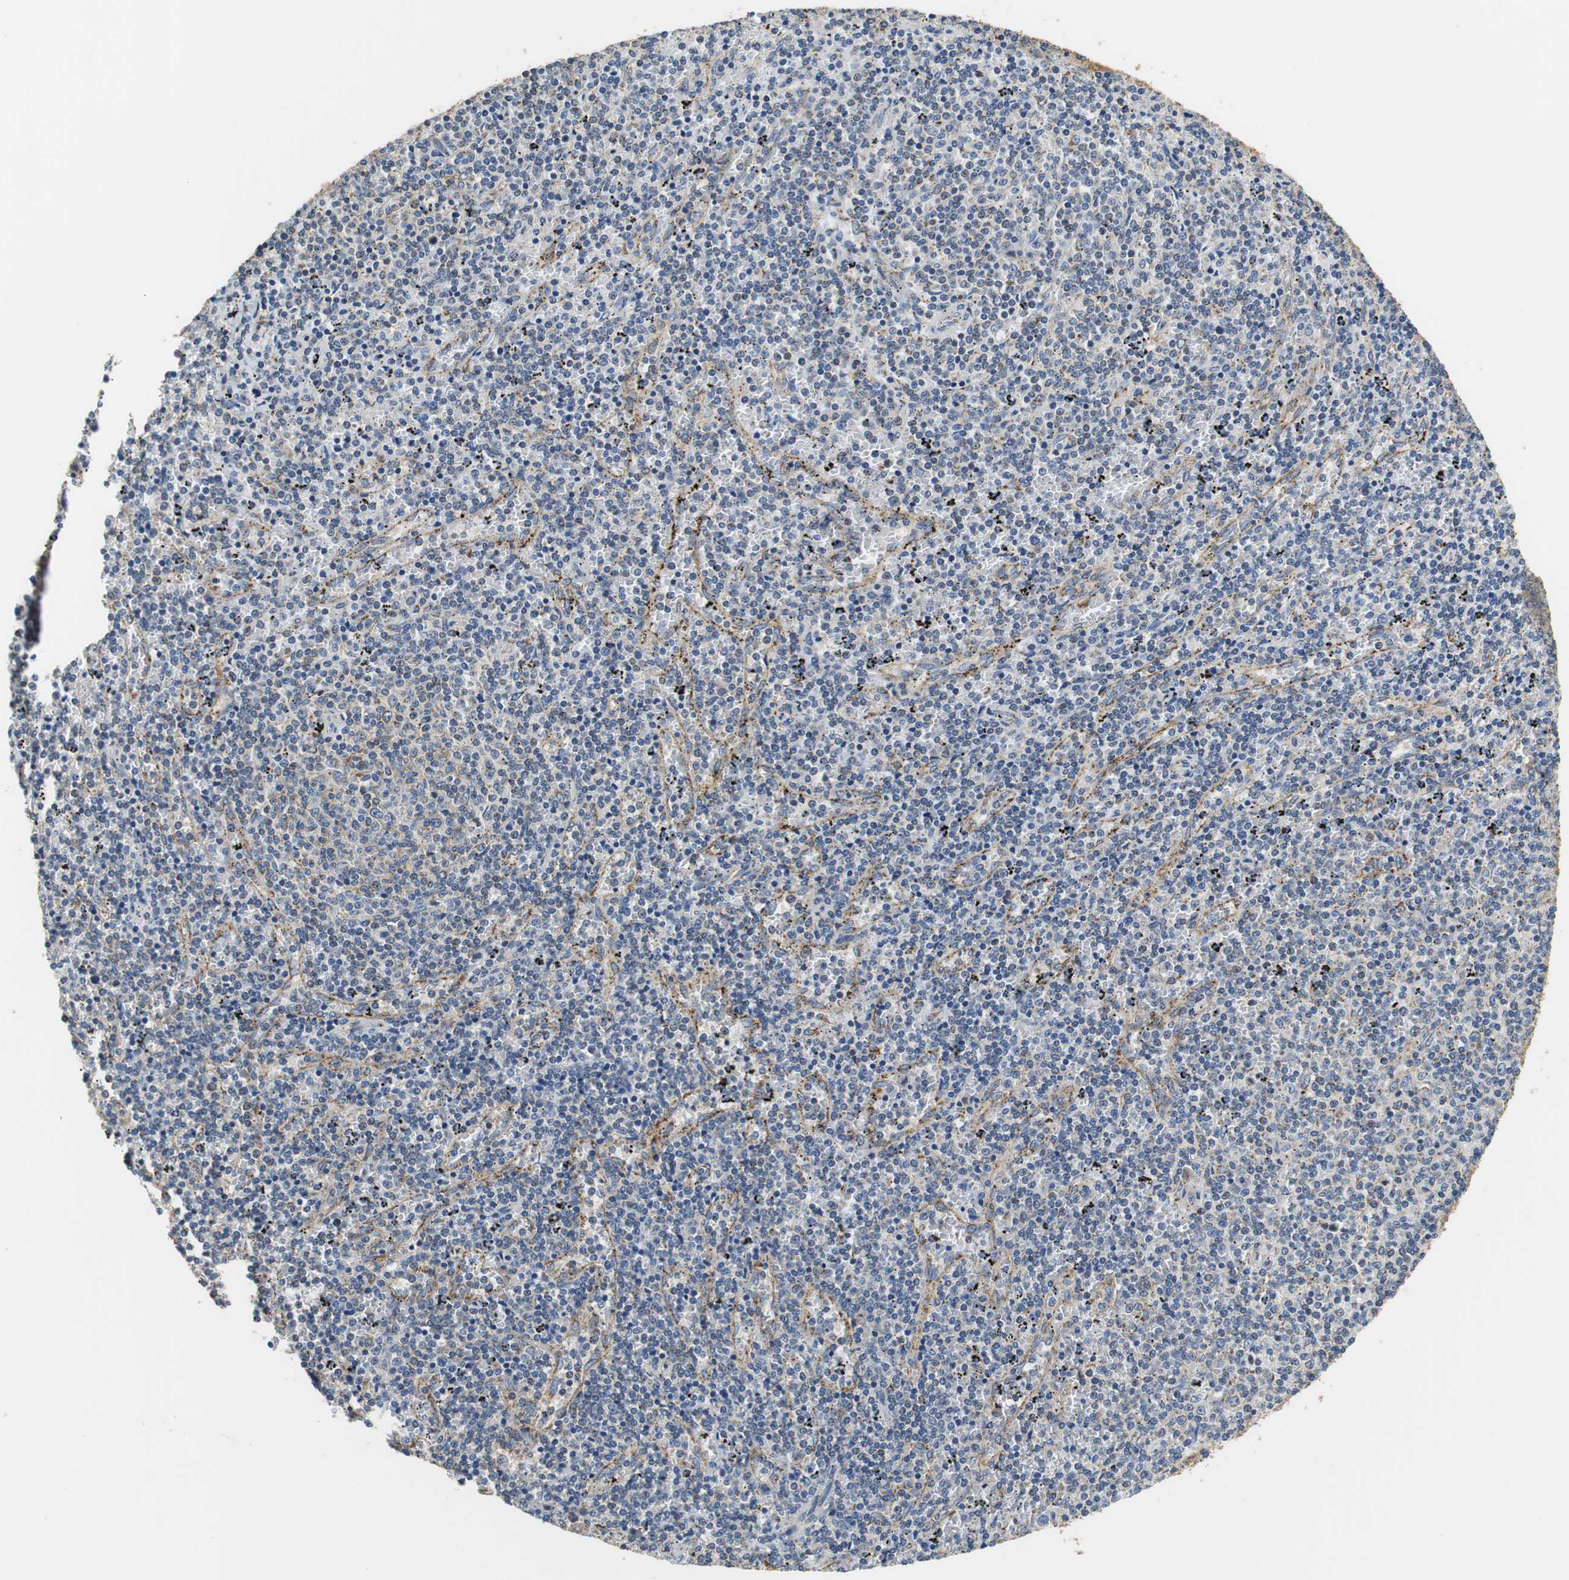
{"staining": {"intensity": "negative", "quantity": "none", "location": "none"}, "tissue": "lymphoma", "cell_type": "Tumor cells", "image_type": "cancer", "snomed": [{"axis": "morphology", "description": "Malignant lymphoma, non-Hodgkin's type, Low grade"}, {"axis": "topography", "description": "Spleen"}], "caption": "High power microscopy histopathology image of an IHC photomicrograph of lymphoma, revealing no significant expression in tumor cells. (Immunohistochemistry, brightfield microscopy, high magnification).", "gene": "GSTK1", "patient": {"sex": "female", "age": 50}}